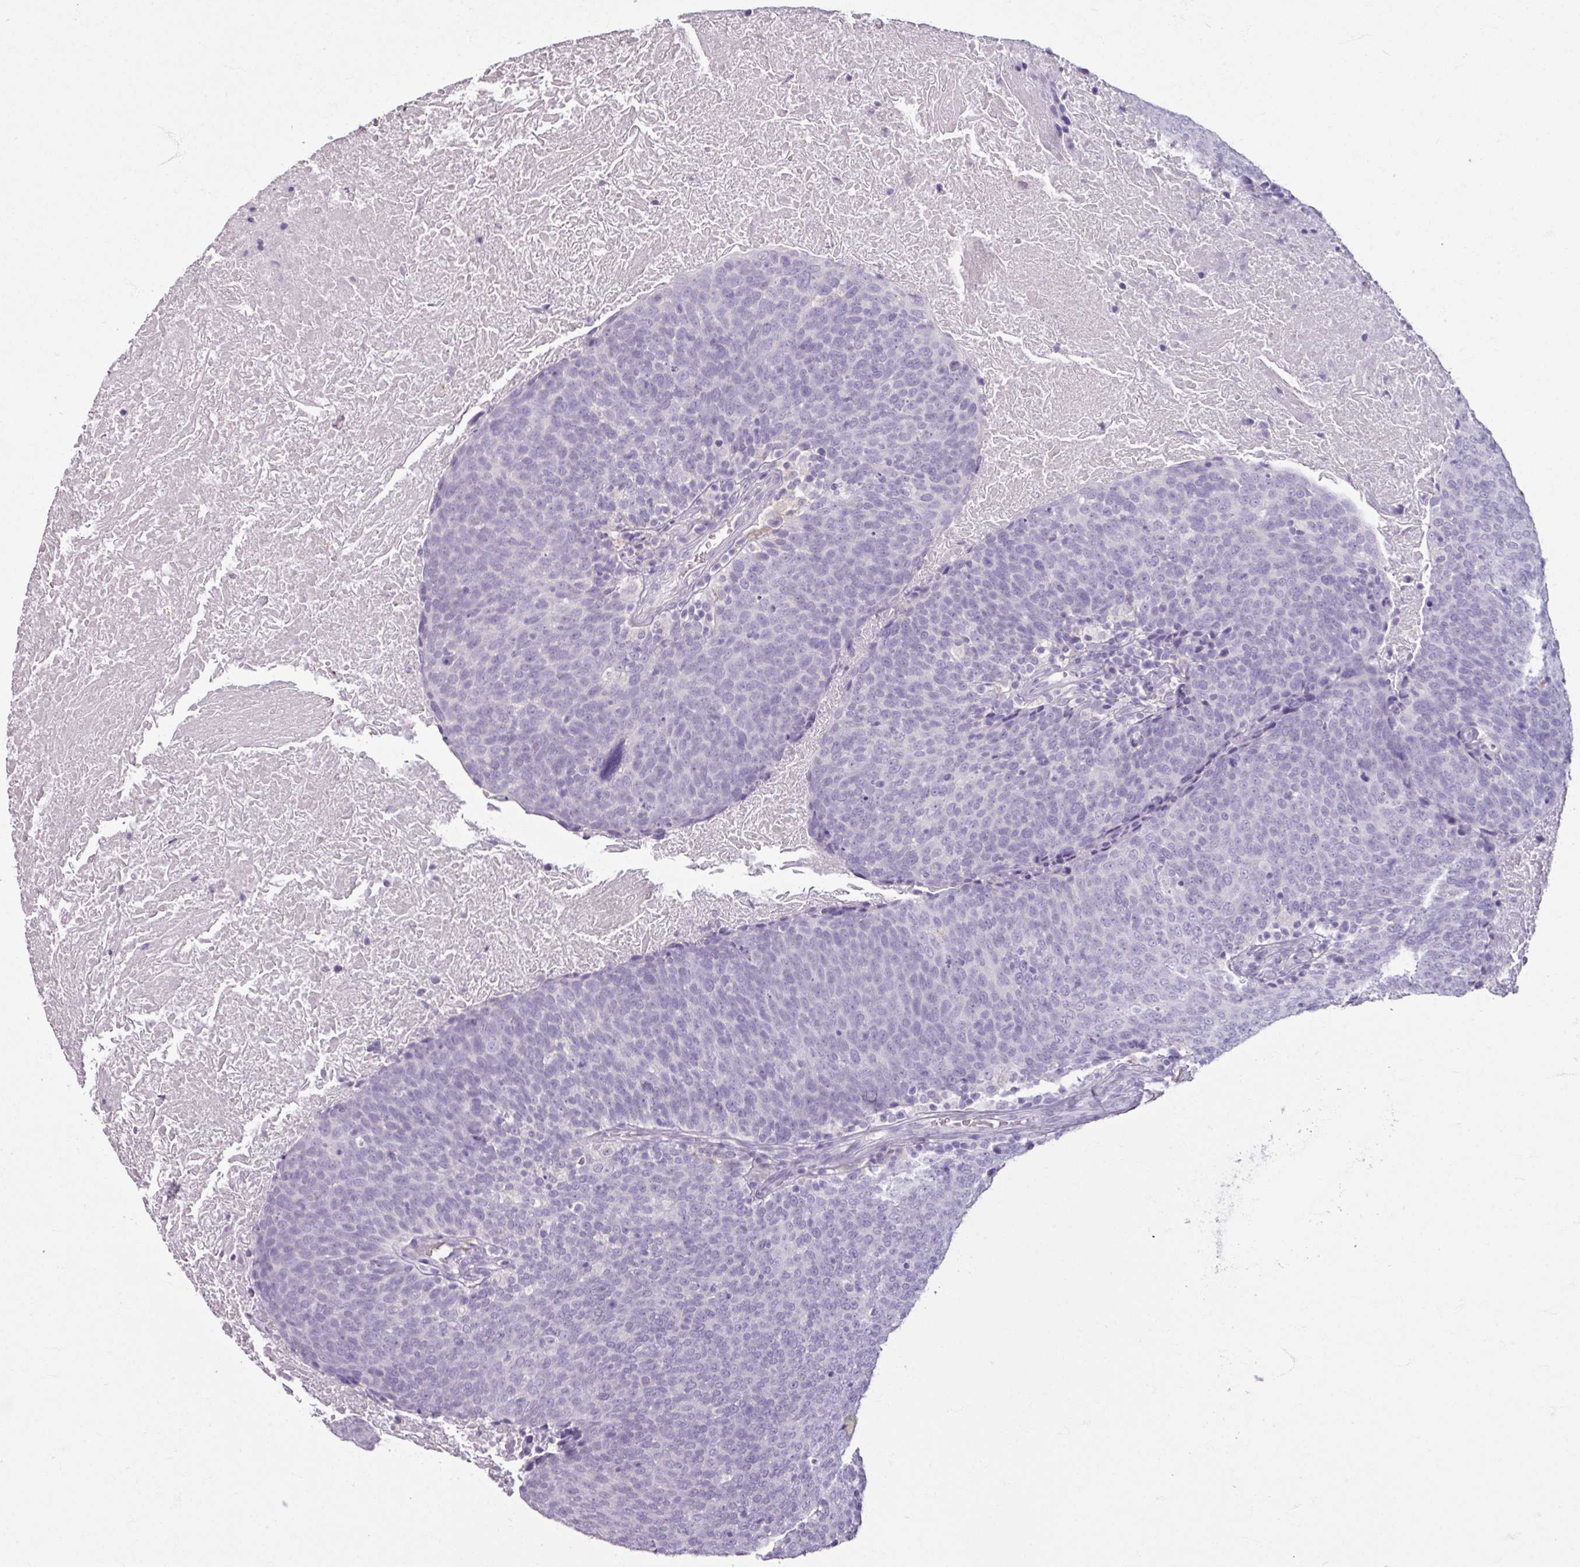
{"staining": {"intensity": "negative", "quantity": "none", "location": "none"}, "tissue": "head and neck cancer", "cell_type": "Tumor cells", "image_type": "cancer", "snomed": [{"axis": "morphology", "description": "Squamous cell carcinoma, NOS"}, {"axis": "morphology", "description": "Squamous cell carcinoma, metastatic, NOS"}, {"axis": "topography", "description": "Lymph node"}, {"axis": "topography", "description": "Head-Neck"}], "caption": "This is an IHC image of head and neck cancer. There is no staining in tumor cells.", "gene": "SLC27A5", "patient": {"sex": "male", "age": 62}}